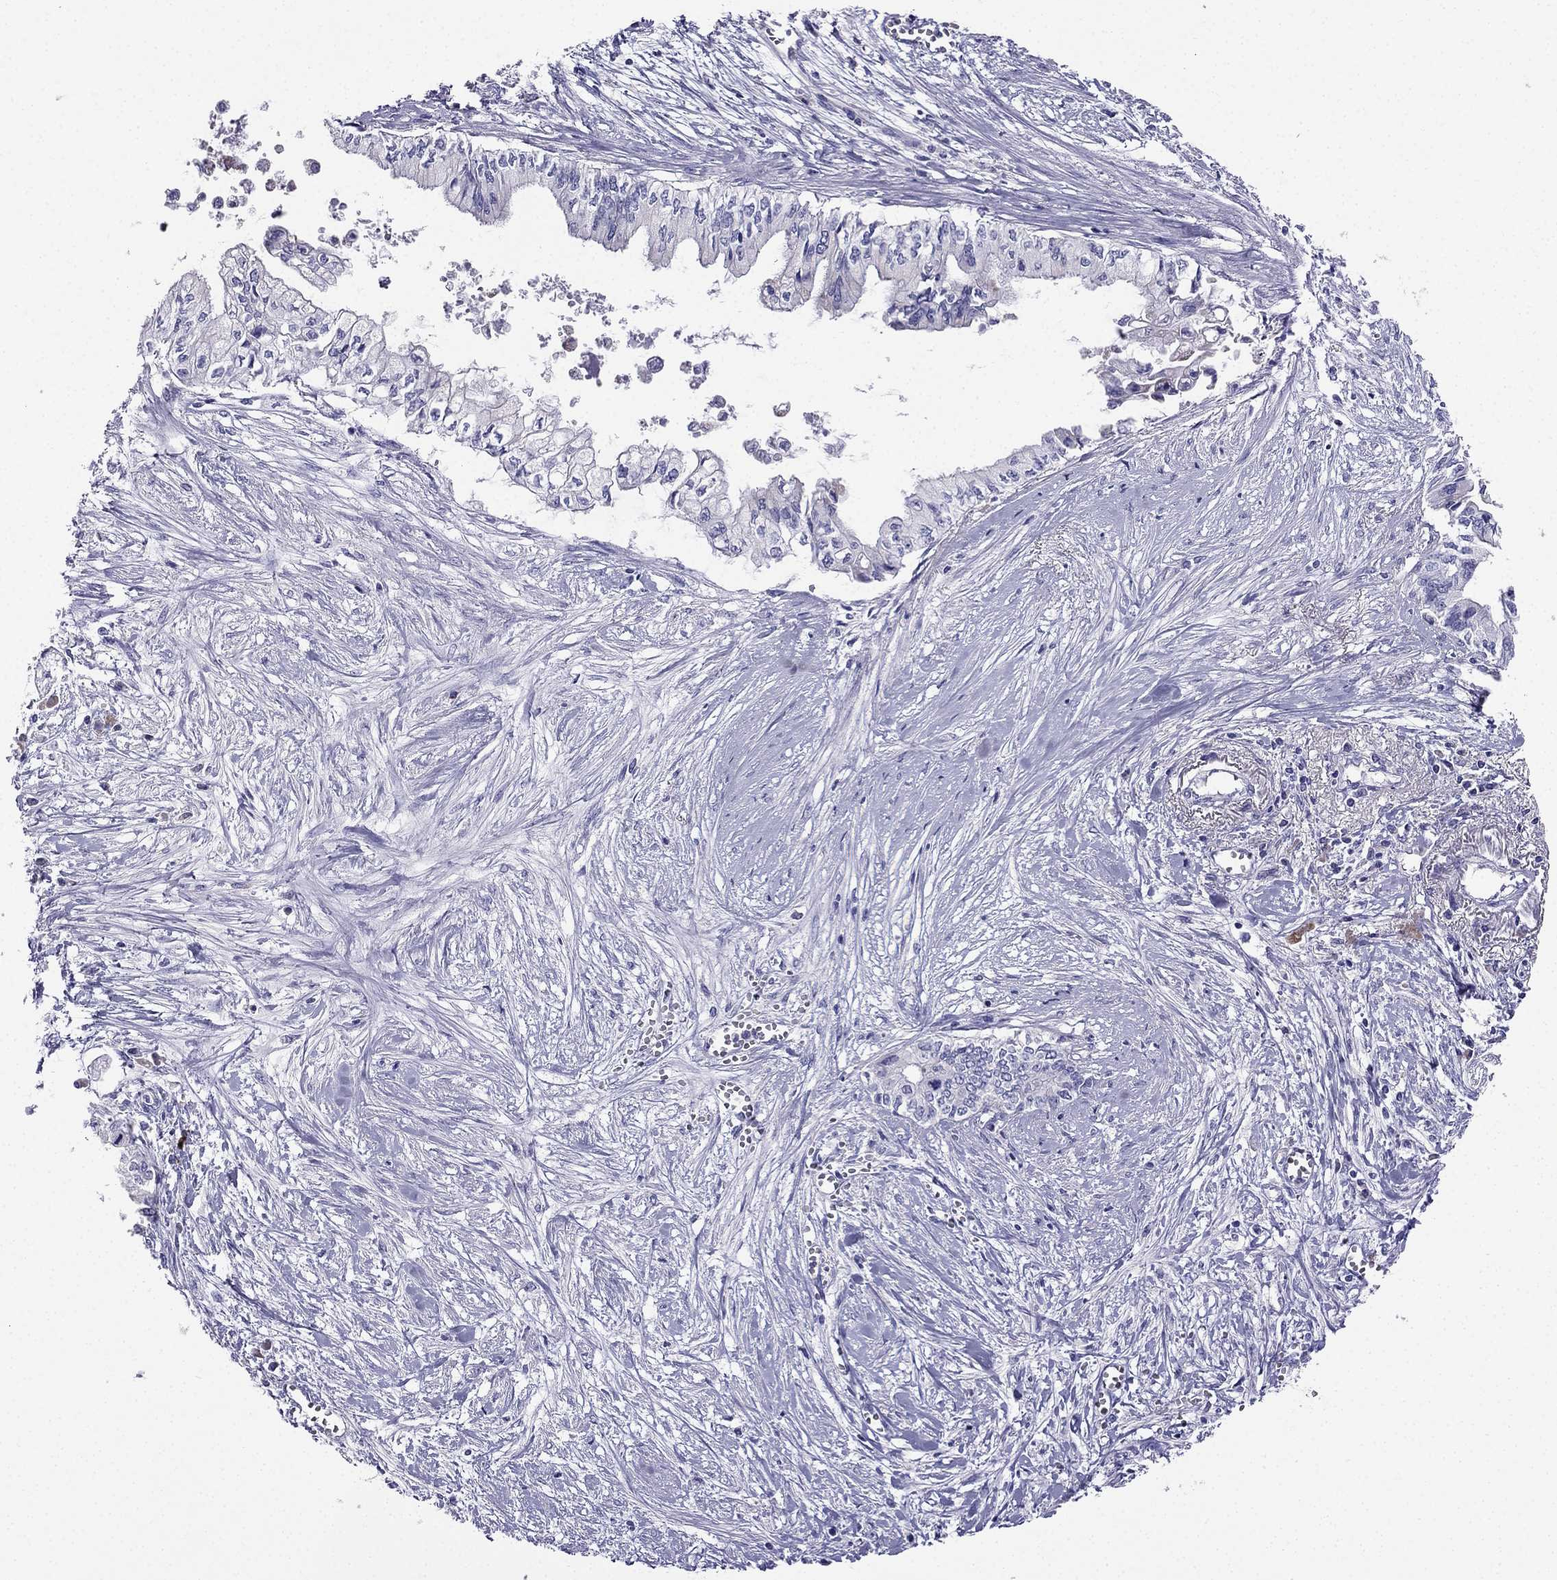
{"staining": {"intensity": "negative", "quantity": "none", "location": "none"}, "tissue": "pancreatic cancer", "cell_type": "Tumor cells", "image_type": "cancer", "snomed": [{"axis": "morphology", "description": "Adenocarcinoma, NOS"}, {"axis": "topography", "description": "Pancreas"}], "caption": "Immunohistochemistry photomicrograph of neoplastic tissue: human pancreatic cancer stained with DAB (3,3'-diaminobenzidine) reveals no significant protein staining in tumor cells.", "gene": "KIF5A", "patient": {"sex": "female", "age": 61}}